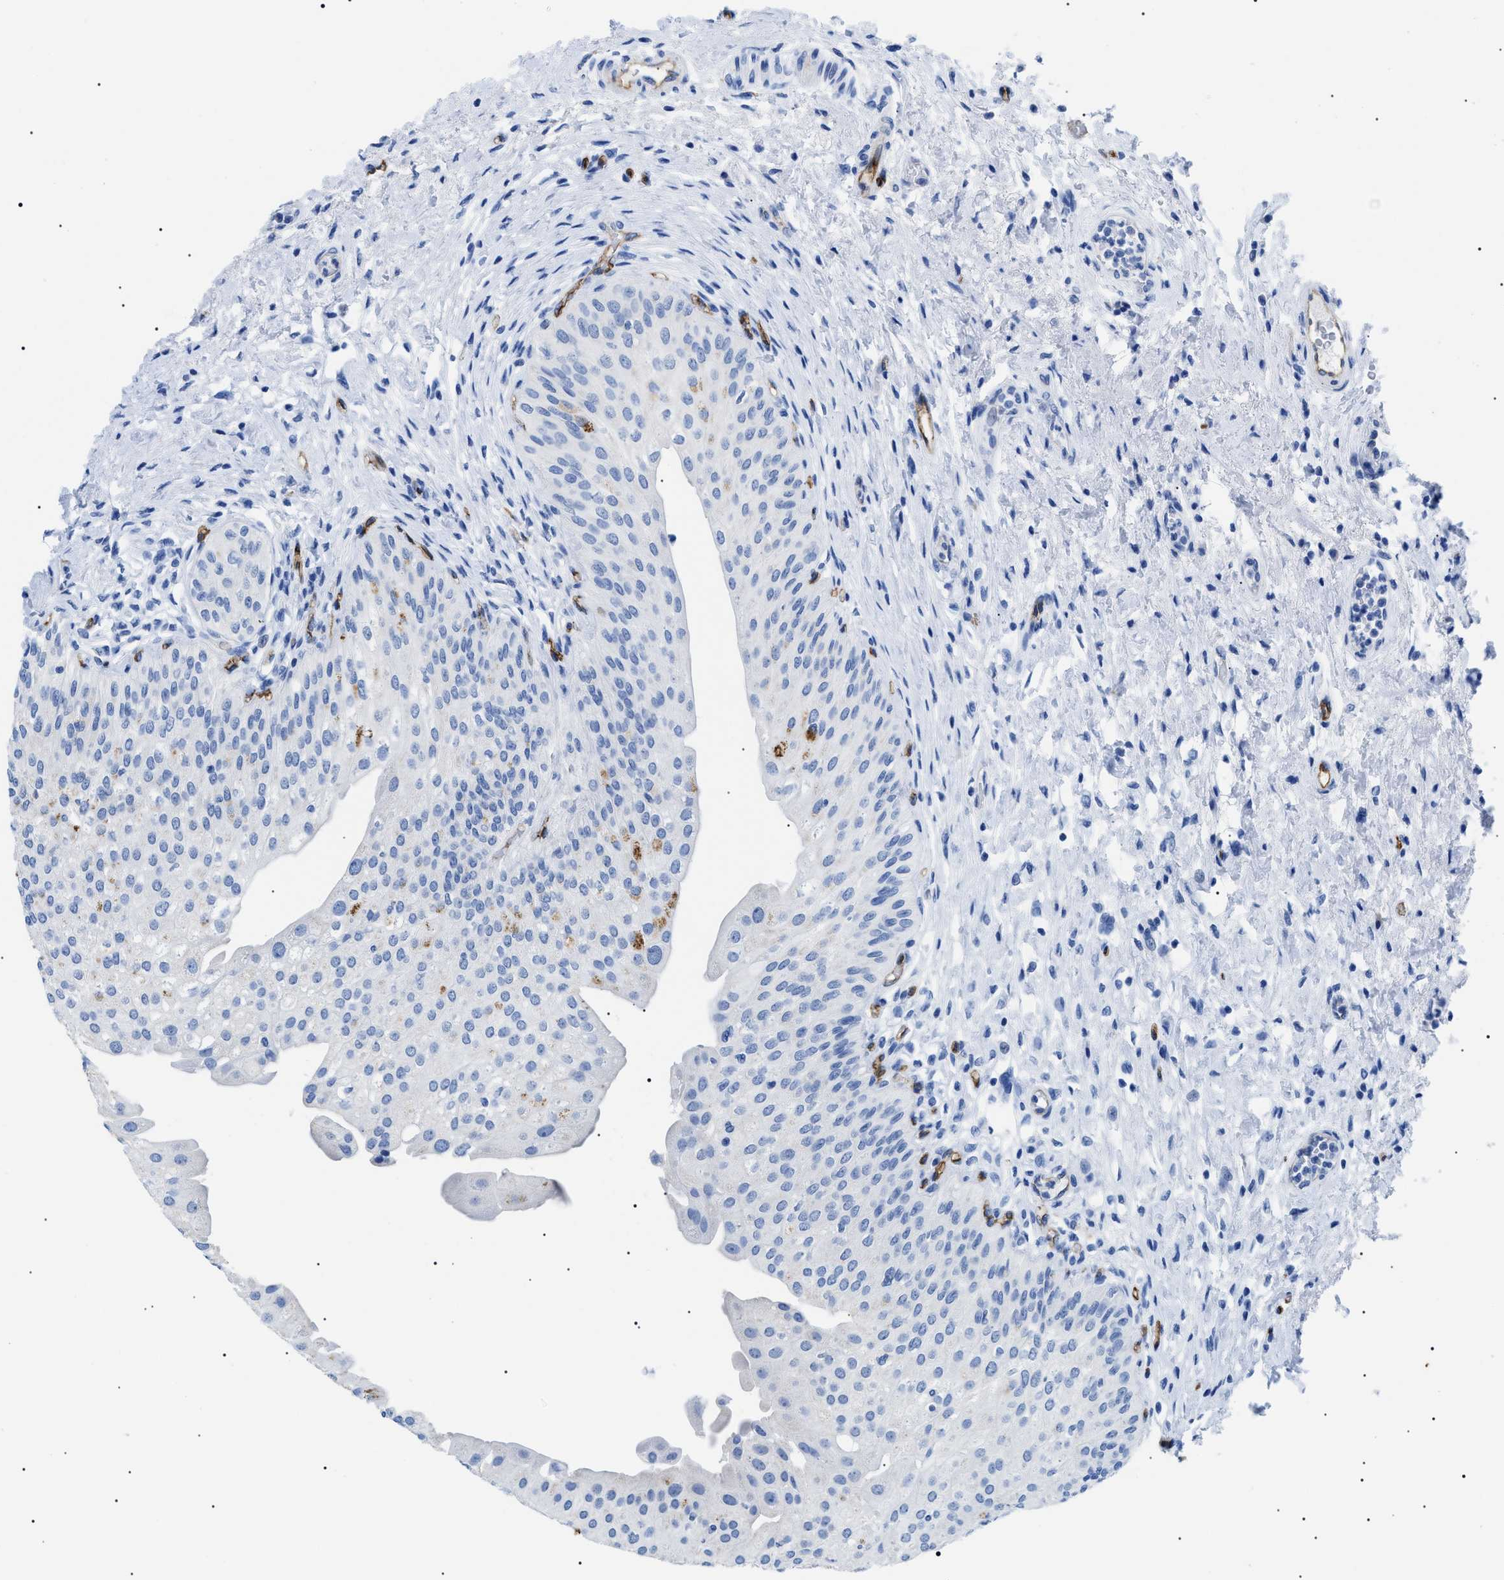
{"staining": {"intensity": "negative", "quantity": "none", "location": "none"}, "tissue": "urinary bladder", "cell_type": "Urothelial cells", "image_type": "normal", "snomed": [{"axis": "morphology", "description": "Normal tissue, NOS"}, {"axis": "topography", "description": "Urinary bladder"}], "caption": "Immunohistochemistry (IHC) of normal human urinary bladder shows no positivity in urothelial cells.", "gene": "PODXL", "patient": {"sex": "male", "age": 46}}